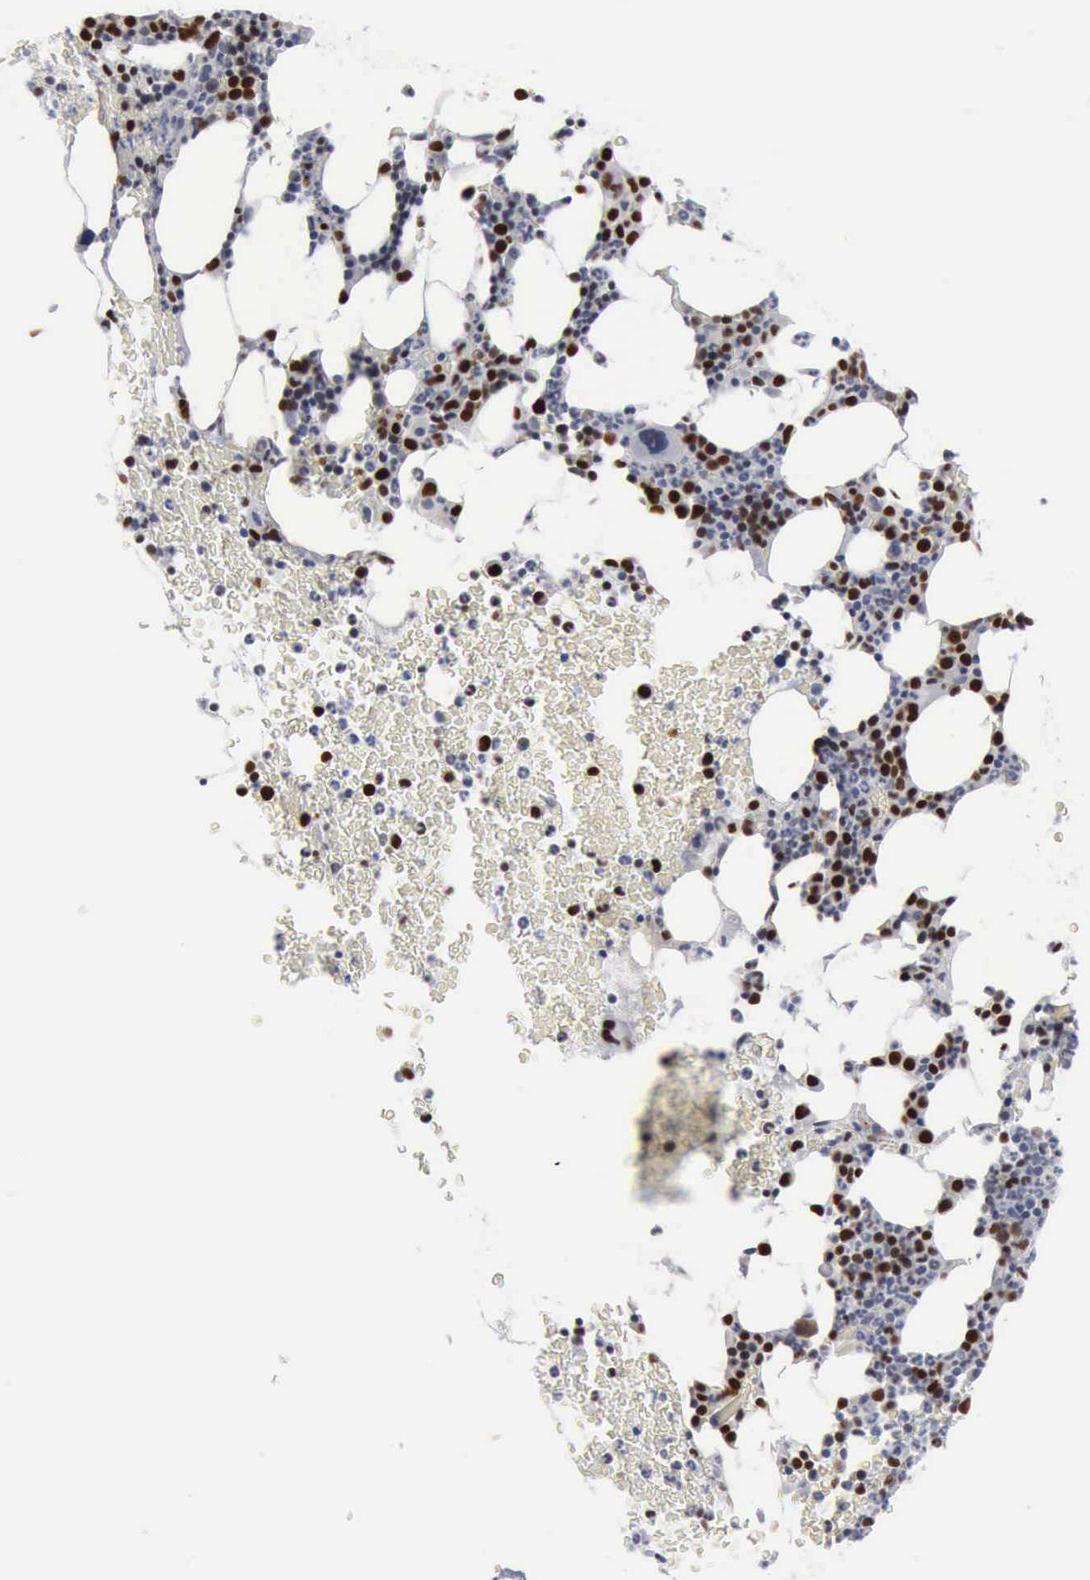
{"staining": {"intensity": "strong", "quantity": "25%-75%", "location": "nuclear"}, "tissue": "bone marrow", "cell_type": "Hematopoietic cells", "image_type": "normal", "snomed": [{"axis": "morphology", "description": "Normal tissue, NOS"}, {"axis": "topography", "description": "Bone marrow"}], "caption": "The immunohistochemical stain labels strong nuclear positivity in hematopoietic cells of unremarkable bone marrow. Immunohistochemistry (ihc) stains the protein in brown and the nuclei are stained blue.", "gene": "MCM5", "patient": {"sex": "female", "age": 53}}